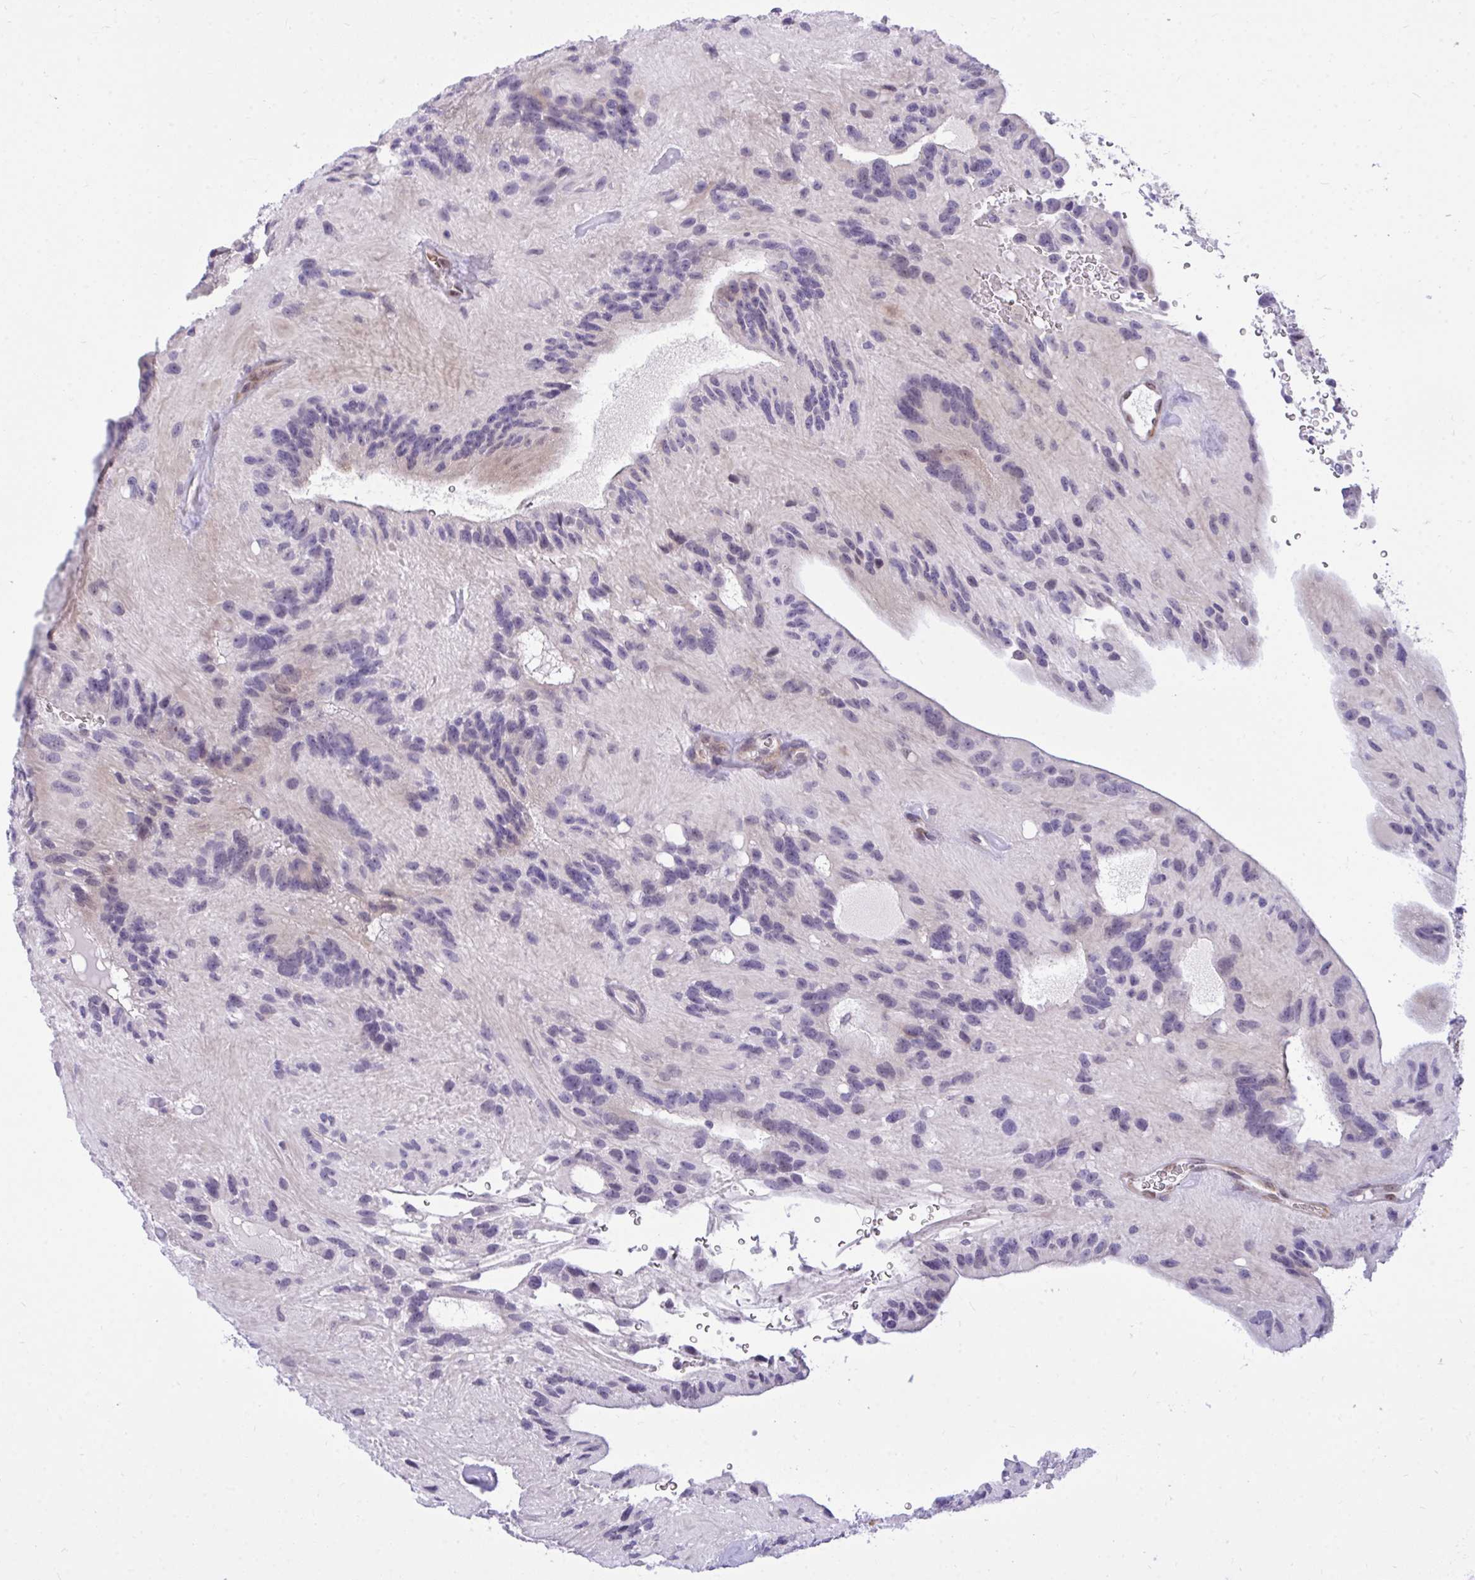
{"staining": {"intensity": "negative", "quantity": "none", "location": "none"}, "tissue": "glioma", "cell_type": "Tumor cells", "image_type": "cancer", "snomed": [{"axis": "morphology", "description": "Glioma, malignant, Low grade"}, {"axis": "topography", "description": "Brain"}], "caption": "DAB (3,3'-diaminobenzidine) immunohistochemical staining of glioma reveals no significant staining in tumor cells.", "gene": "HMBOX1", "patient": {"sex": "male", "age": 31}}